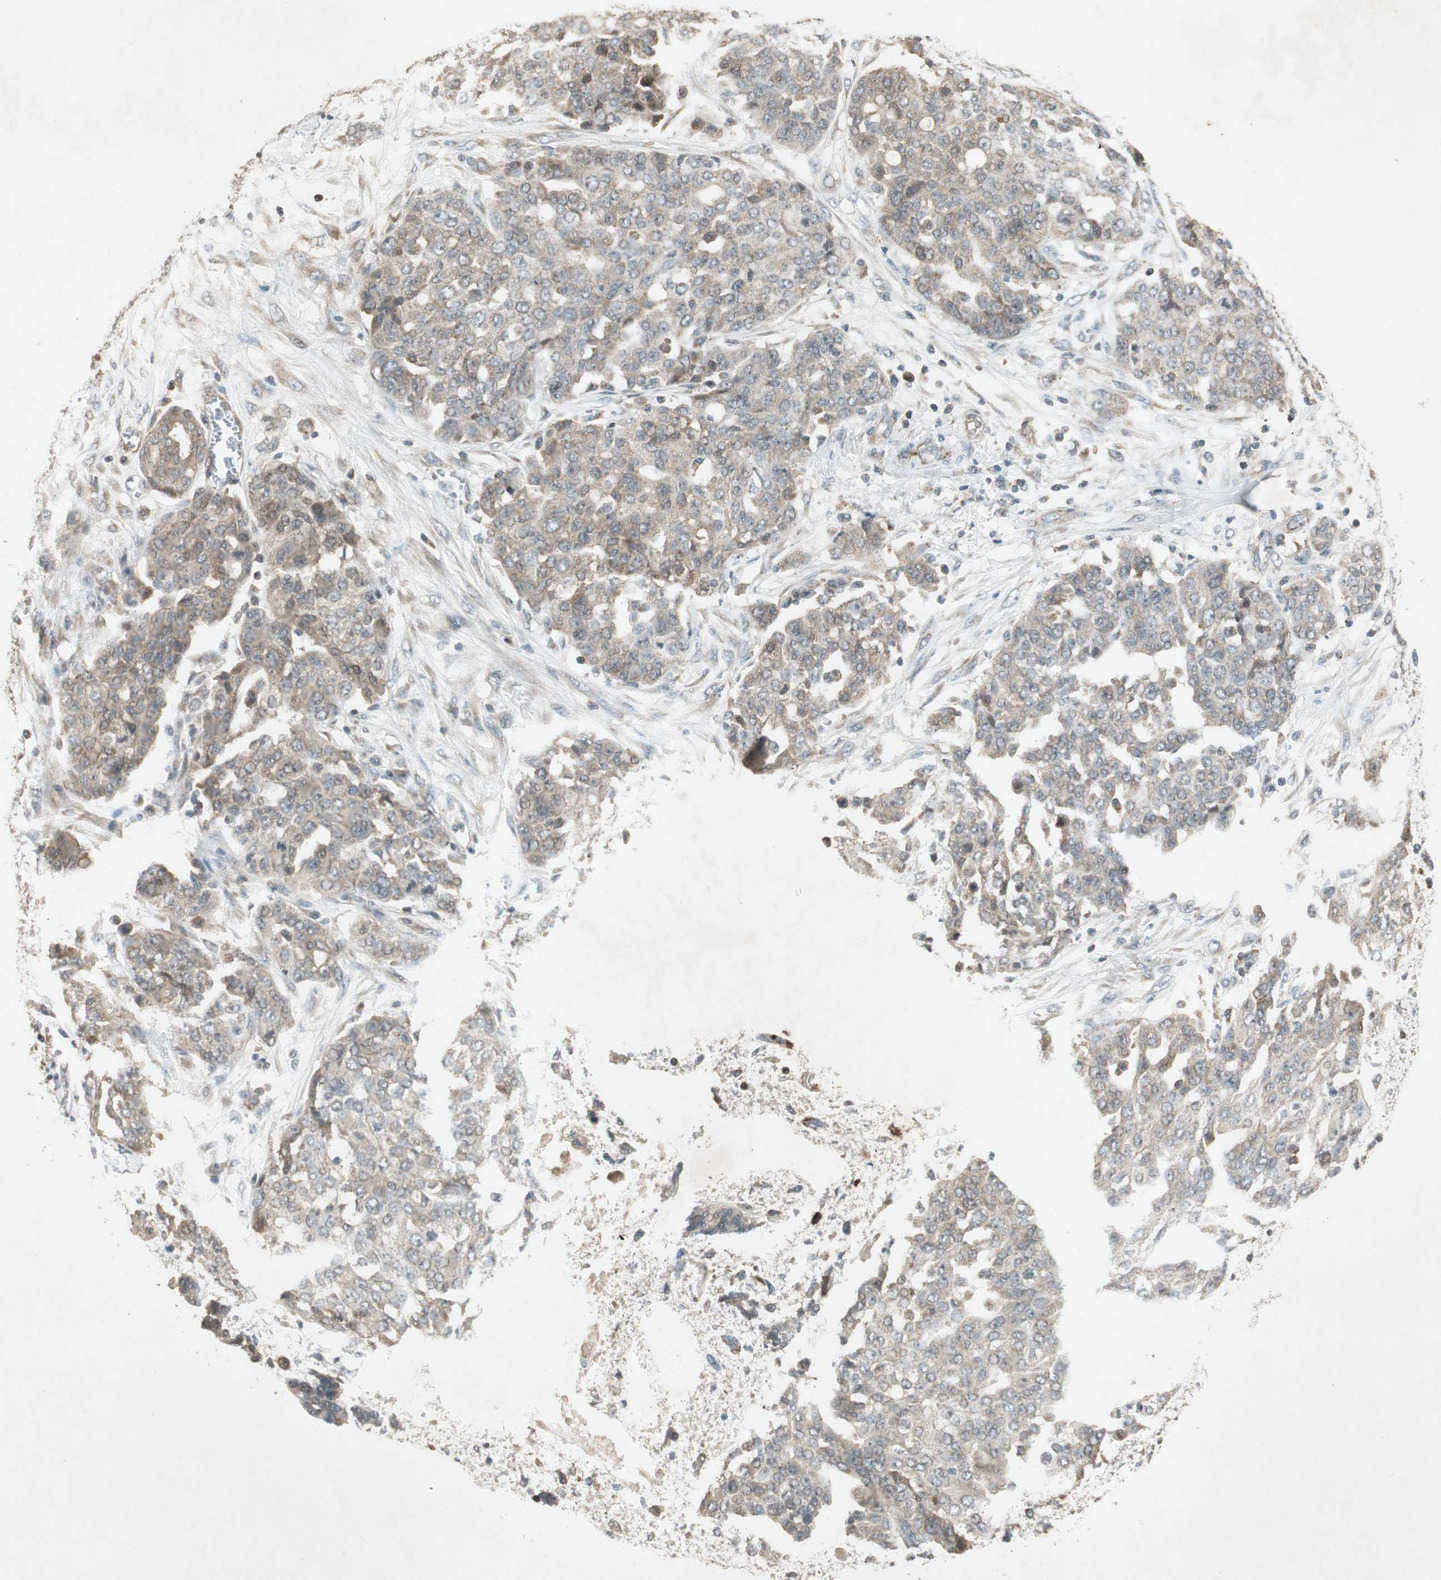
{"staining": {"intensity": "weak", "quantity": "25%-75%", "location": "cytoplasmic/membranous"}, "tissue": "ovarian cancer", "cell_type": "Tumor cells", "image_type": "cancer", "snomed": [{"axis": "morphology", "description": "Cystadenocarcinoma, serous, NOS"}, {"axis": "topography", "description": "Soft tissue"}, {"axis": "topography", "description": "Ovary"}], "caption": "Immunohistochemistry of serous cystadenocarcinoma (ovarian) shows low levels of weak cytoplasmic/membranous positivity in about 25%-75% of tumor cells. (Brightfield microscopy of DAB IHC at high magnification).", "gene": "USP2", "patient": {"sex": "female", "age": 57}}